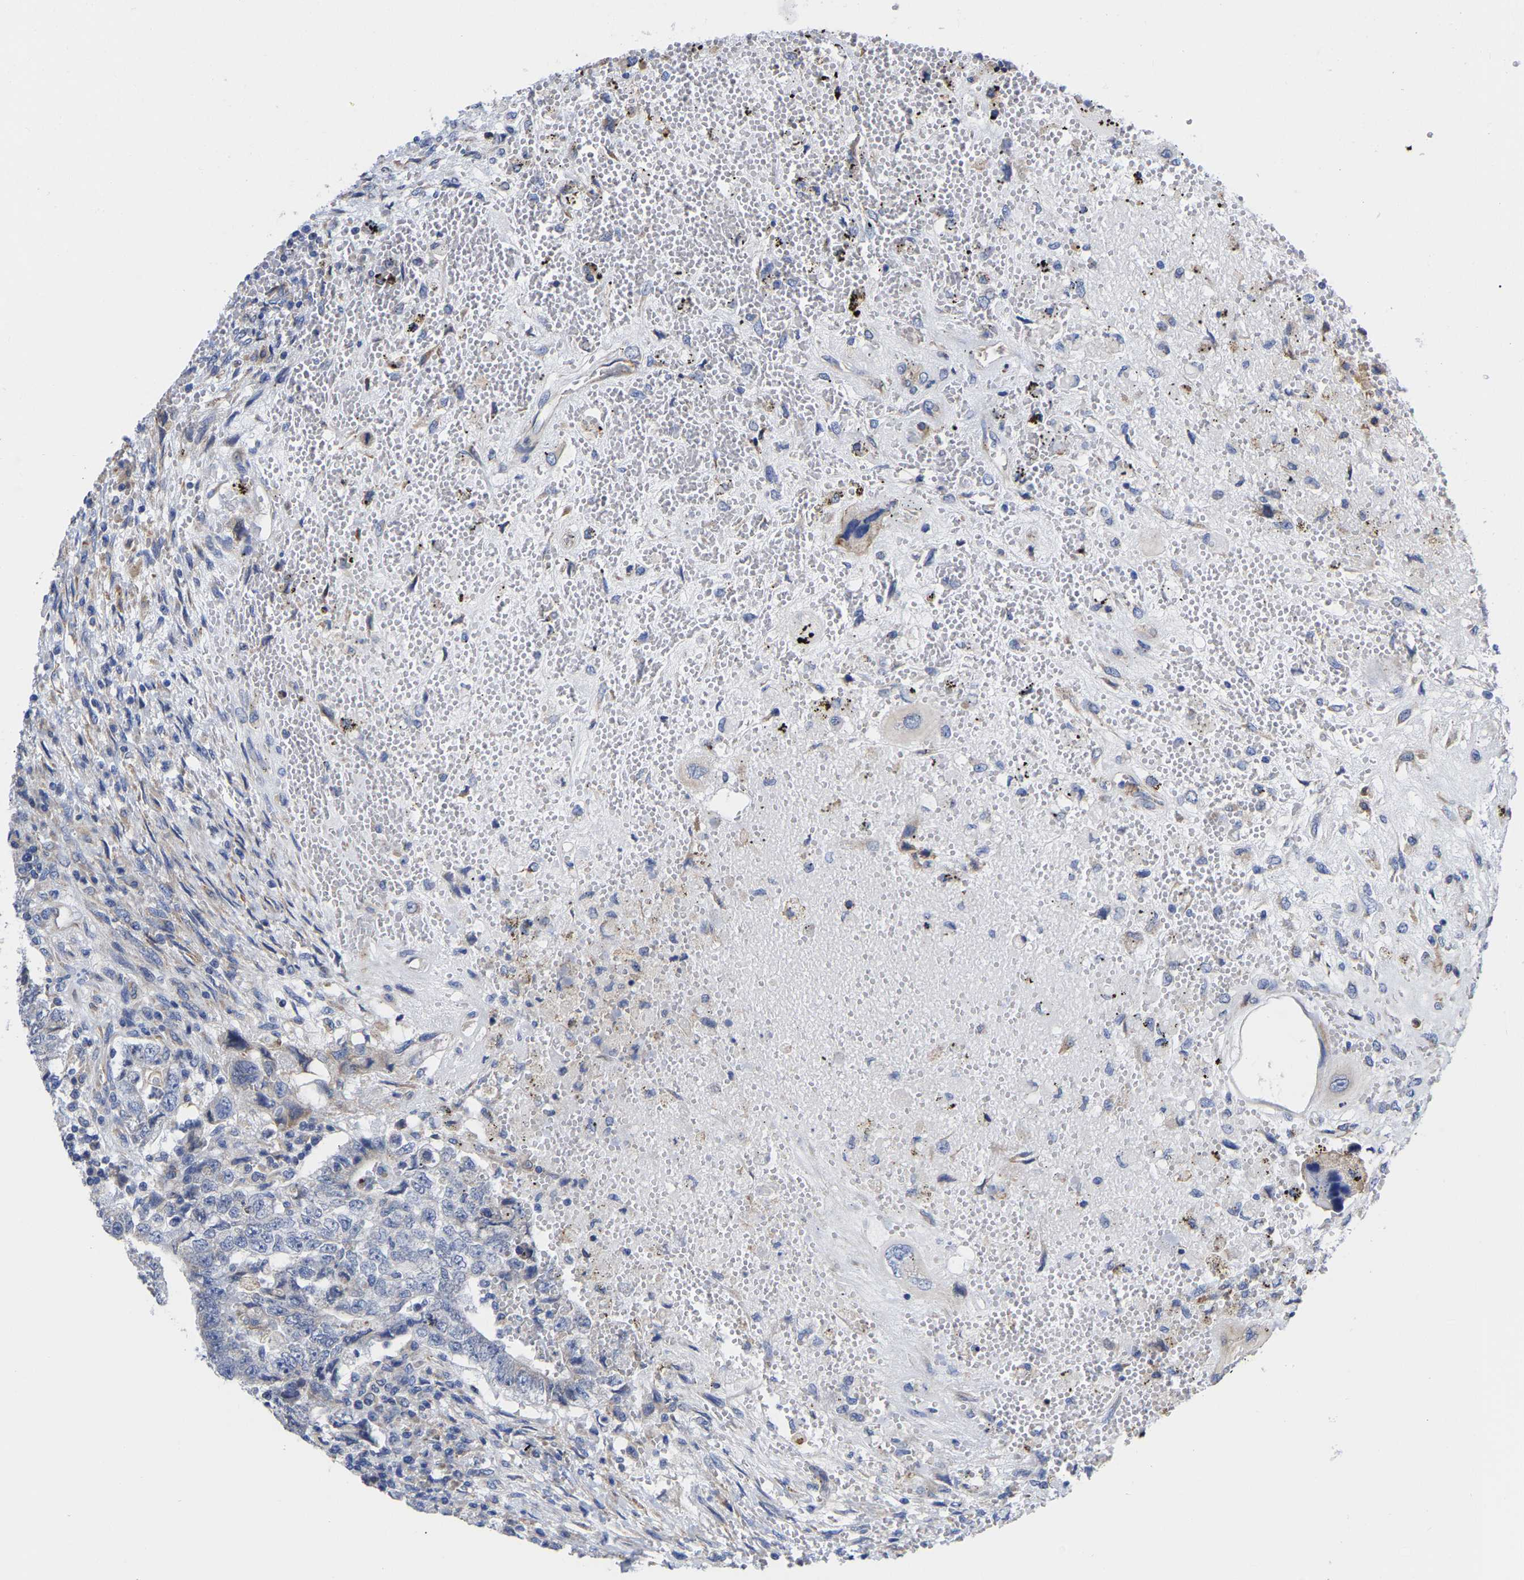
{"staining": {"intensity": "negative", "quantity": "none", "location": "none"}, "tissue": "testis cancer", "cell_type": "Tumor cells", "image_type": "cancer", "snomed": [{"axis": "morphology", "description": "Carcinoma, Embryonal, NOS"}, {"axis": "topography", "description": "Testis"}], "caption": "A photomicrograph of human testis cancer is negative for staining in tumor cells.", "gene": "CFAP298", "patient": {"sex": "male", "age": 26}}